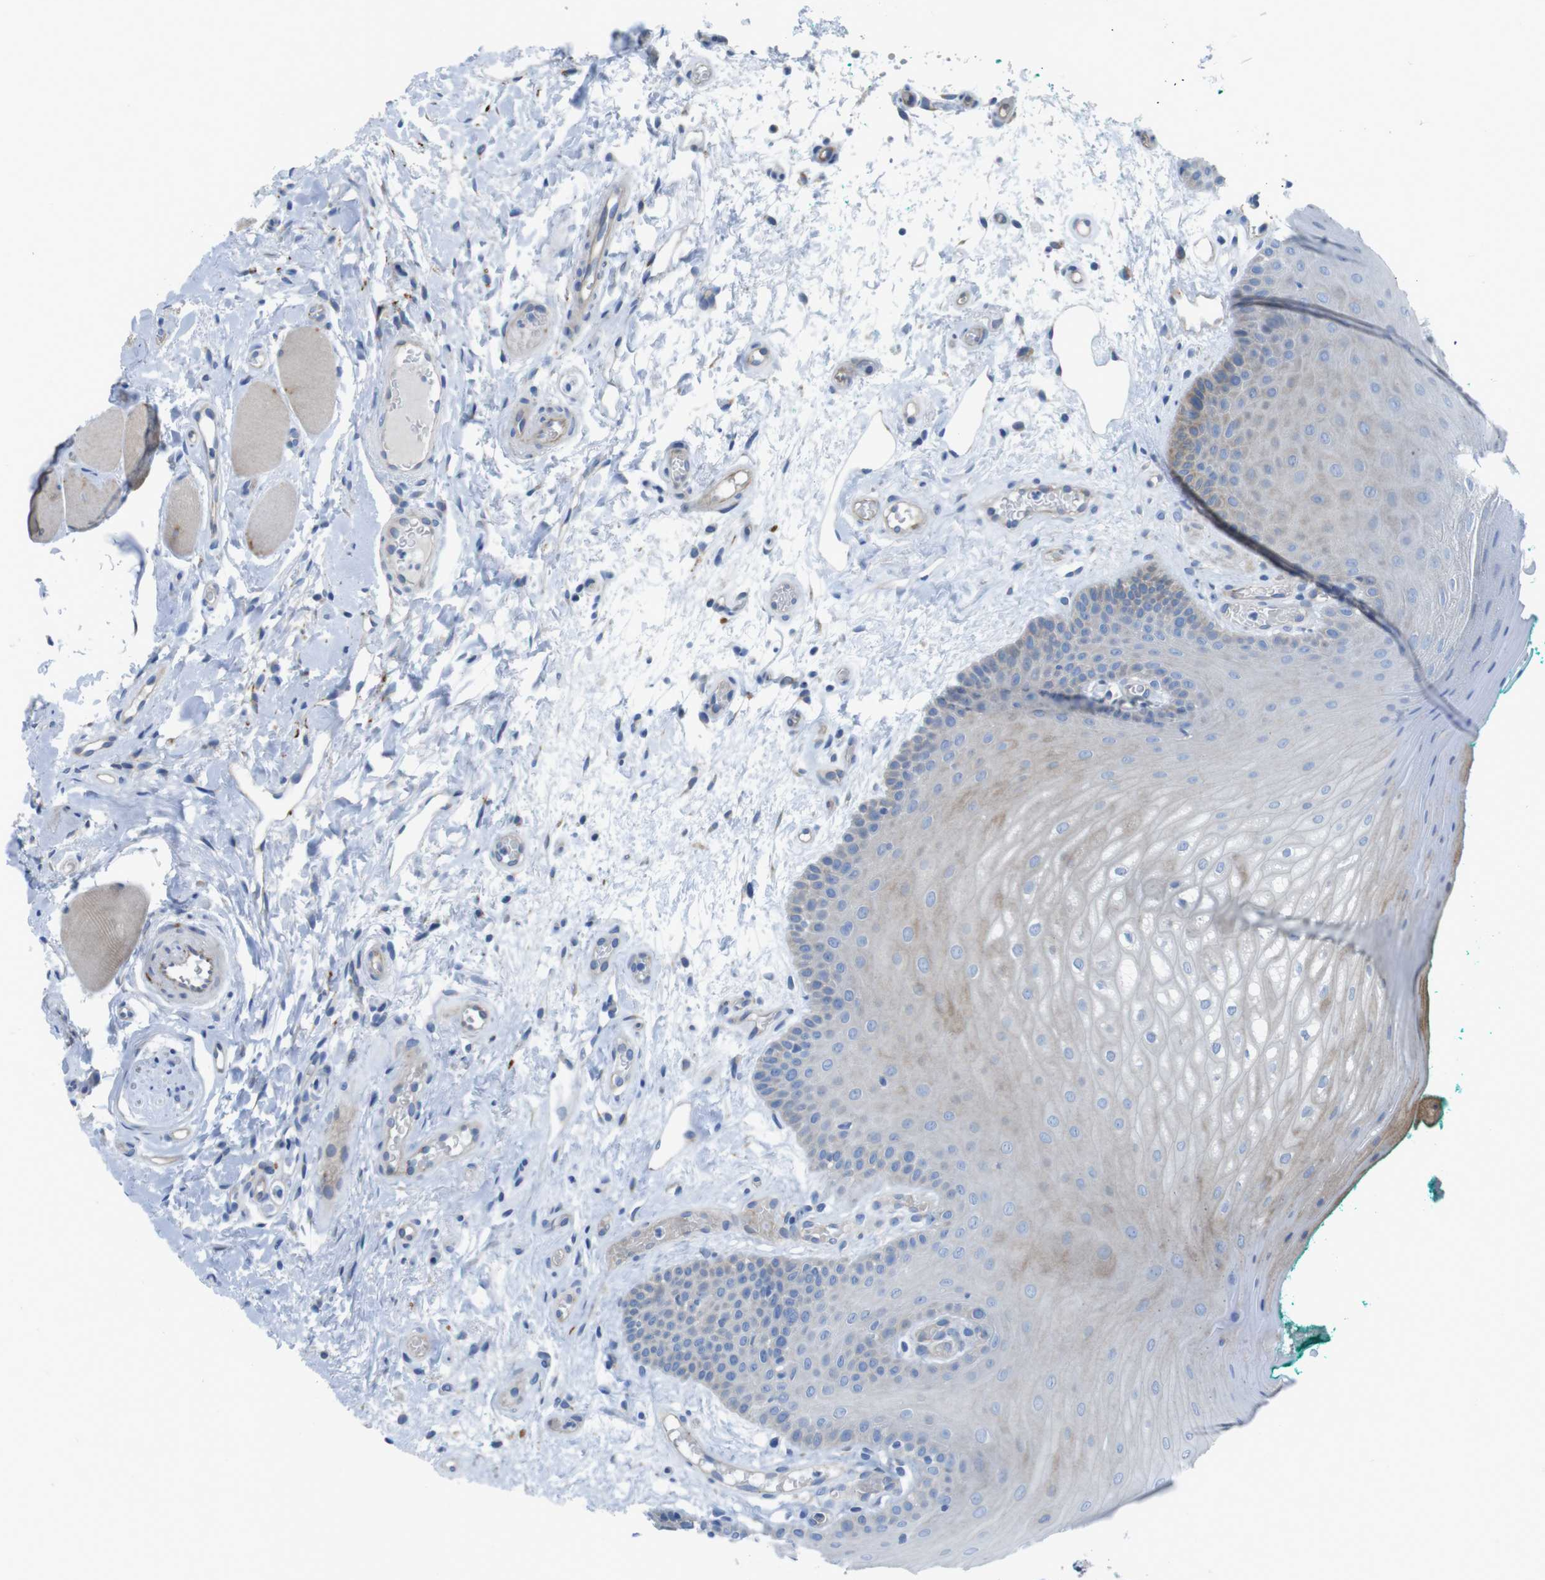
{"staining": {"intensity": "weak", "quantity": "25%-75%", "location": "cytoplasmic/membranous"}, "tissue": "oral mucosa", "cell_type": "Squamous epithelial cells", "image_type": "normal", "snomed": [{"axis": "morphology", "description": "Normal tissue, NOS"}, {"axis": "topography", "description": "Skeletal muscle"}, {"axis": "topography", "description": "Oral tissue"}], "caption": "Immunohistochemistry of unremarkable human oral mucosa displays low levels of weak cytoplasmic/membranous staining in about 25%-75% of squamous epithelial cells.", "gene": "TMEM234", "patient": {"sex": "male", "age": 58}}